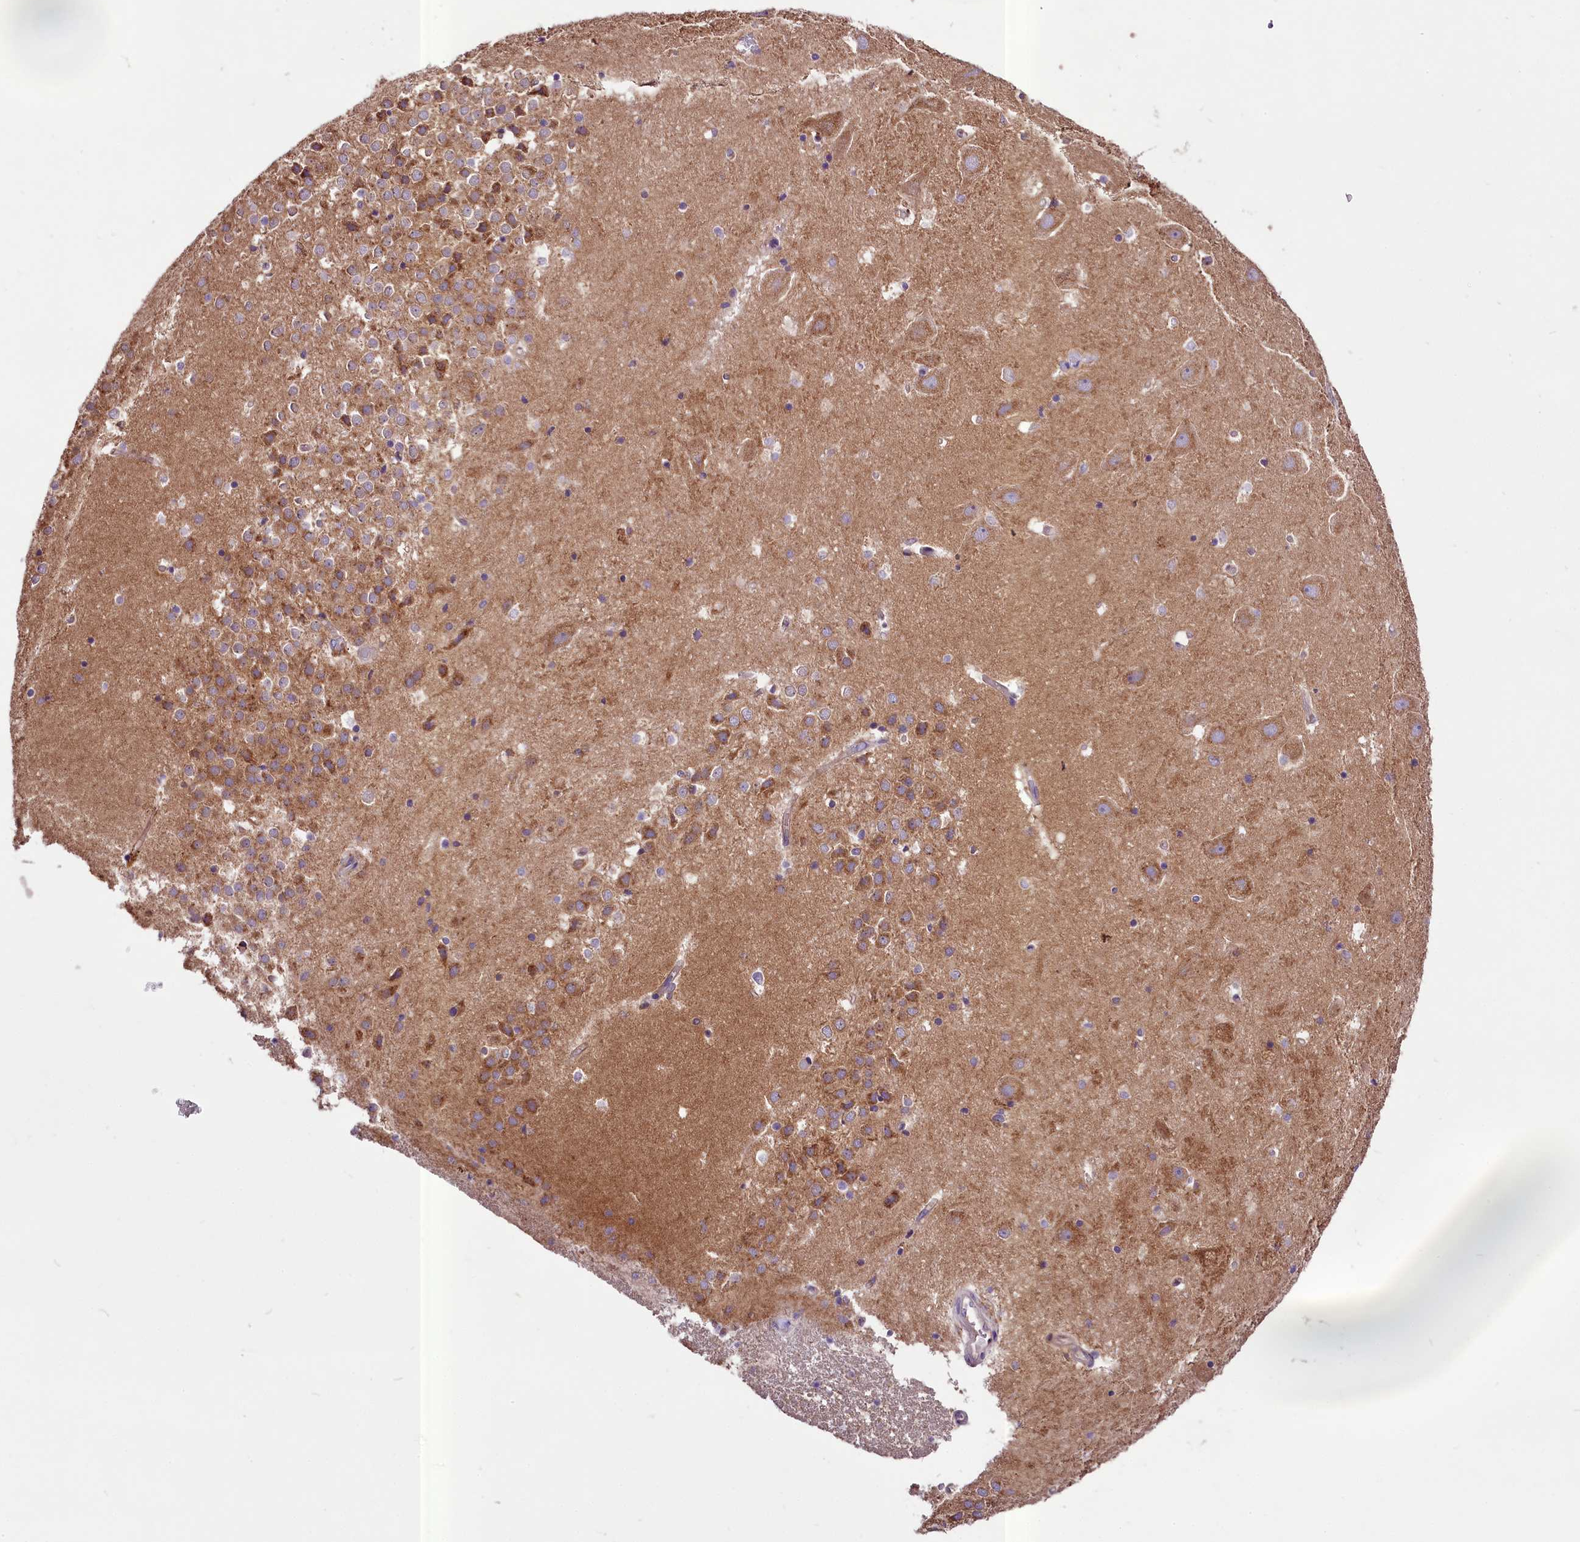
{"staining": {"intensity": "weak", "quantity": "<25%", "location": "cytoplasmic/membranous"}, "tissue": "hippocampus", "cell_type": "Glial cells", "image_type": "normal", "snomed": [{"axis": "morphology", "description": "Normal tissue, NOS"}, {"axis": "topography", "description": "Hippocampus"}], "caption": "Immunohistochemistry (IHC) photomicrograph of unremarkable human hippocampus stained for a protein (brown), which displays no positivity in glial cells.", "gene": "PEMT", "patient": {"sex": "female", "age": 52}}